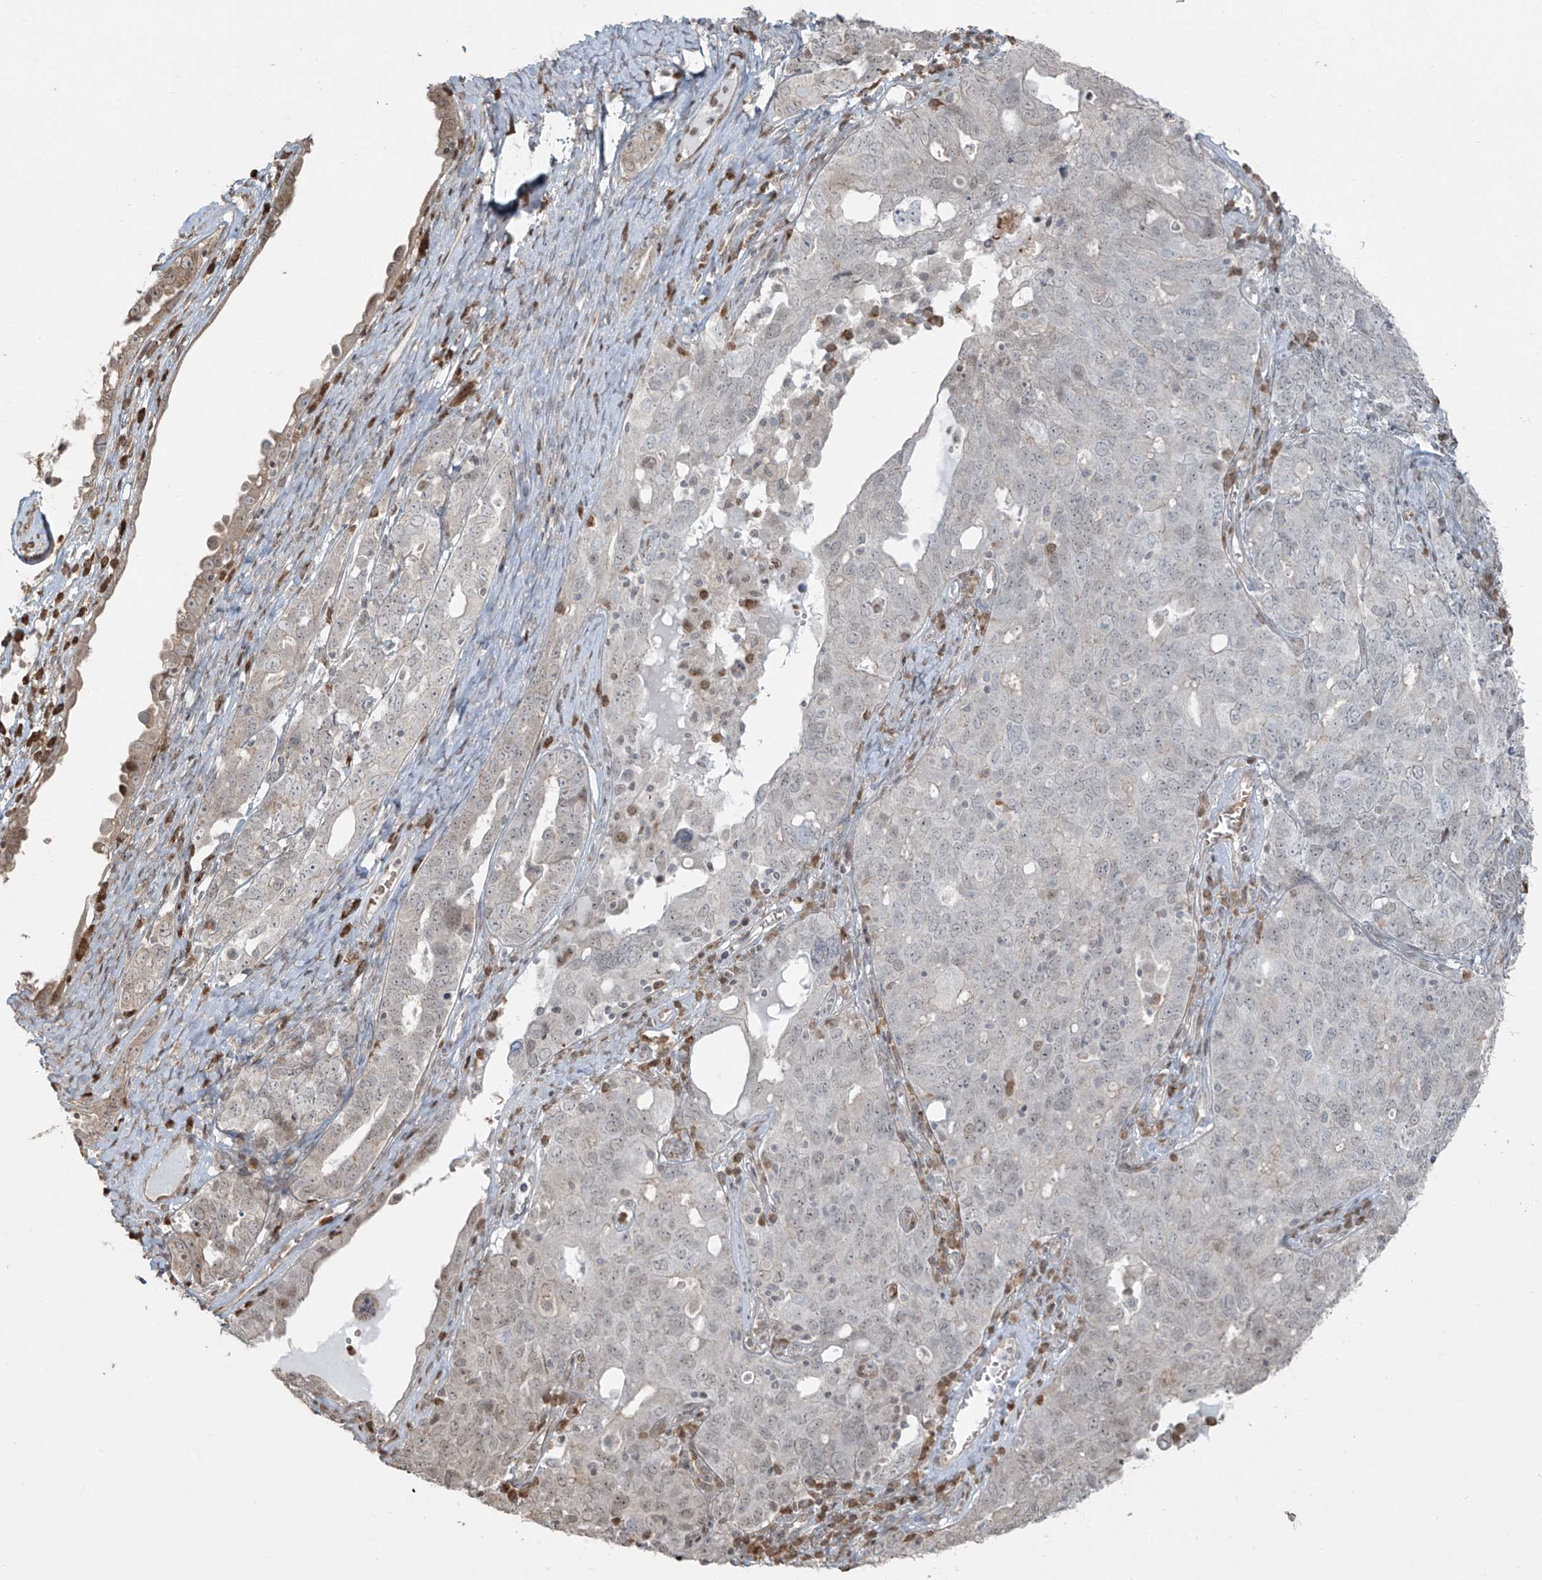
{"staining": {"intensity": "moderate", "quantity": "<25%", "location": "nuclear"}, "tissue": "ovarian cancer", "cell_type": "Tumor cells", "image_type": "cancer", "snomed": [{"axis": "morphology", "description": "Carcinoma, endometroid"}, {"axis": "topography", "description": "Ovary"}], "caption": "Immunohistochemistry (IHC) (DAB) staining of endometroid carcinoma (ovarian) shows moderate nuclear protein positivity in approximately <25% of tumor cells. The staining is performed using DAB (3,3'-diaminobenzidine) brown chromogen to label protein expression. The nuclei are counter-stained blue using hematoxylin.", "gene": "TTC22", "patient": {"sex": "female", "age": 62}}